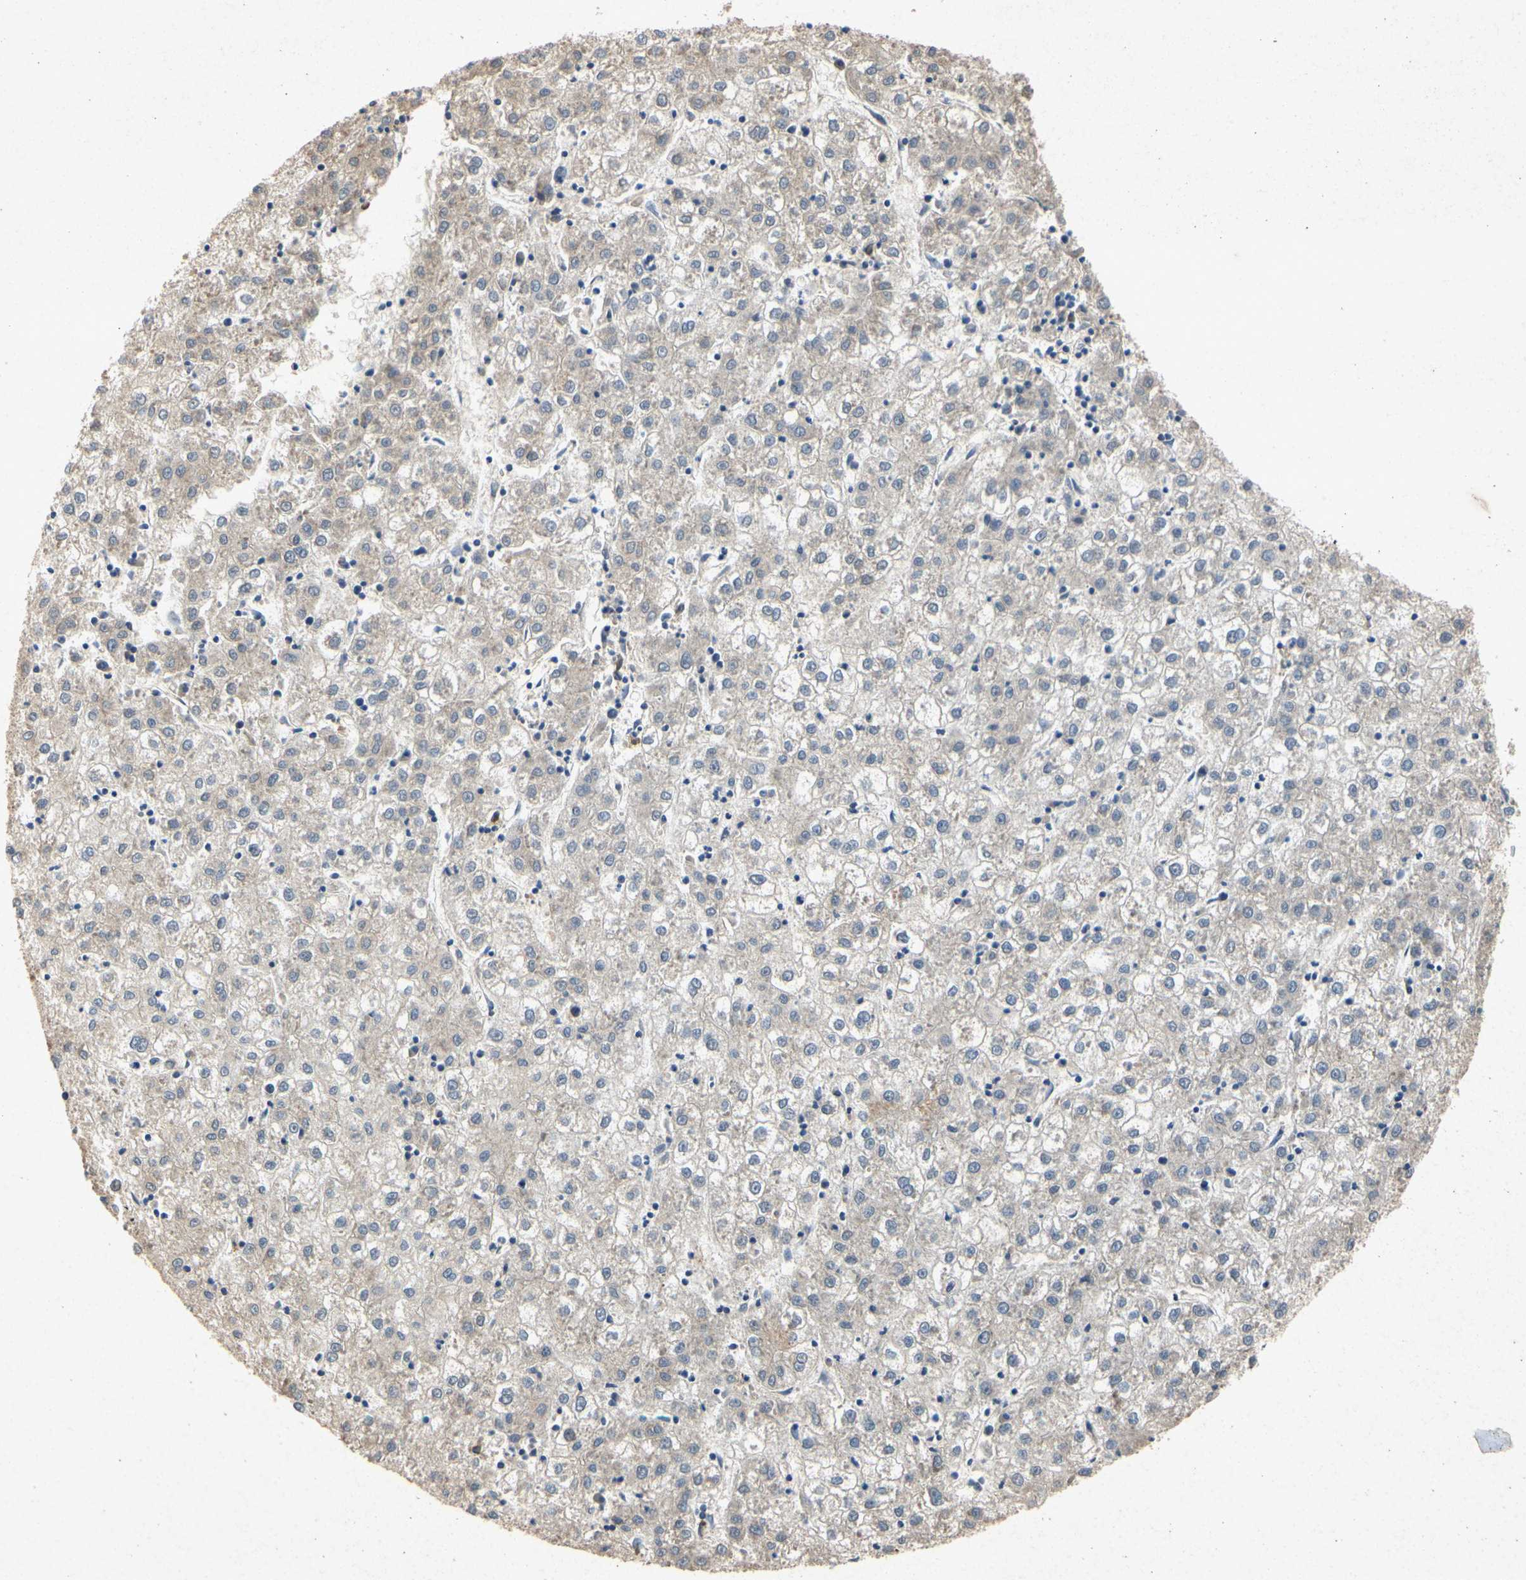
{"staining": {"intensity": "weak", "quantity": ">75%", "location": "cytoplasmic/membranous"}, "tissue": "liver cancer", "cell_type": "Tumor cells", "image_type": "cancer", "snomed": [{"axis": "morphology", "description": "Carcinoma, Hepatocellular, NOS"}, {"axis": "topography", "description": "Liver"}], "caption": "Immunohistochemical staining of human liver cancer (hepatocellular carcinoma) exhibits low levels of weak cytoplasmic/membranous protein positivity in approximately >75% of tumor cells.", "gene": "RPS6KA1", "patient": {"sex": "male", "age": 72}}